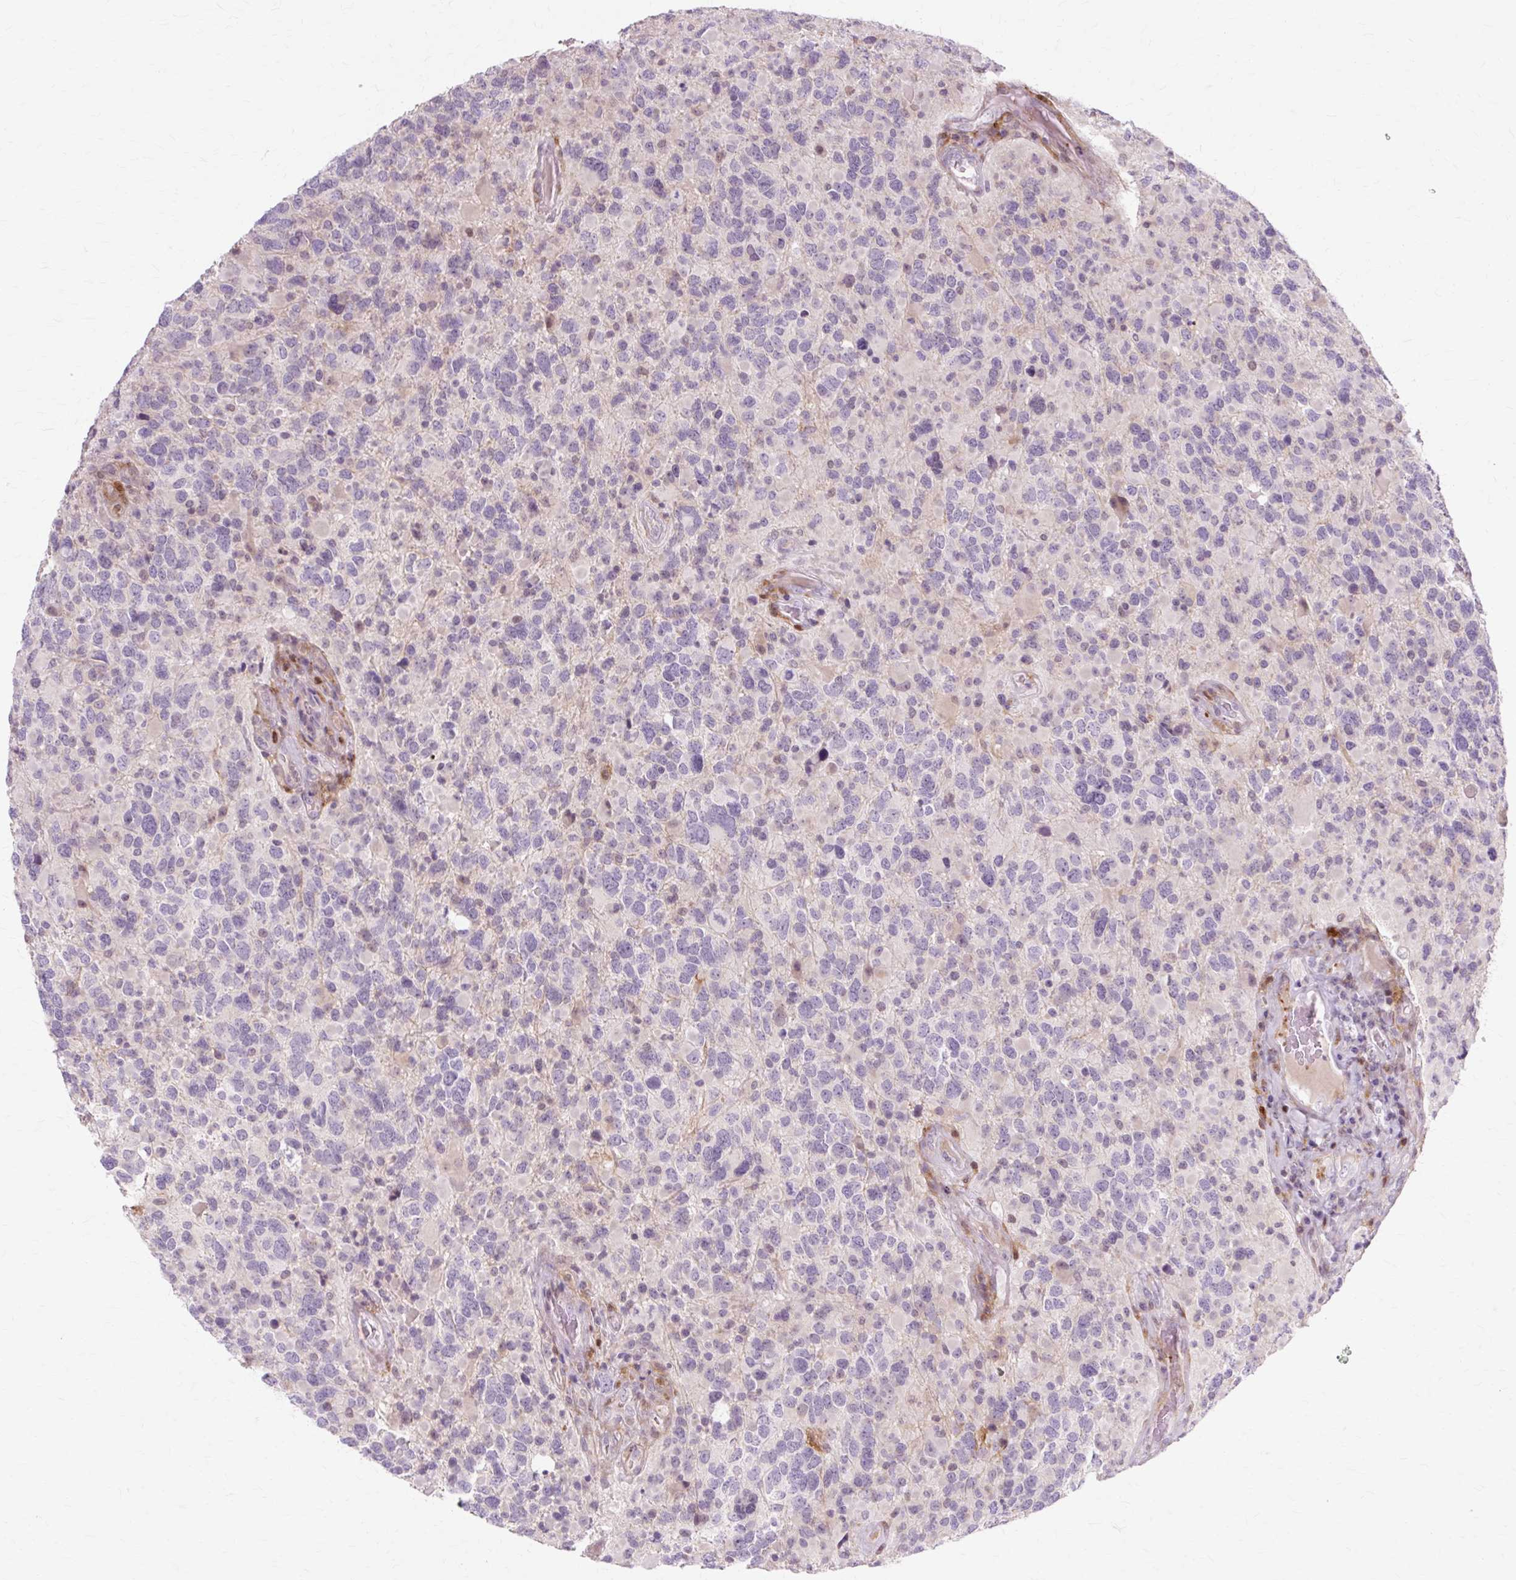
{"staining": {"intensity": "negative", "quantity": "none", "location": "none"}, "tissue": "glioma", "cell_type": "Tumor cells", "image_type": "cancer", "snomed": [{"axis": "morphology", "description": "Glioma, malignant, High grade"}, {"axis": "topography", "description": "Brain"}], "caption": "The photomicrograph displays no staining of tumor cells in glioma. The staining was performed using DAB to visualize the protein expression in brown, while the nuclei were stained in blue with hematoxylin (Magnification: 20x).", "gene": "ZNF35", "patient": {"sex": "female", "age": 40}}